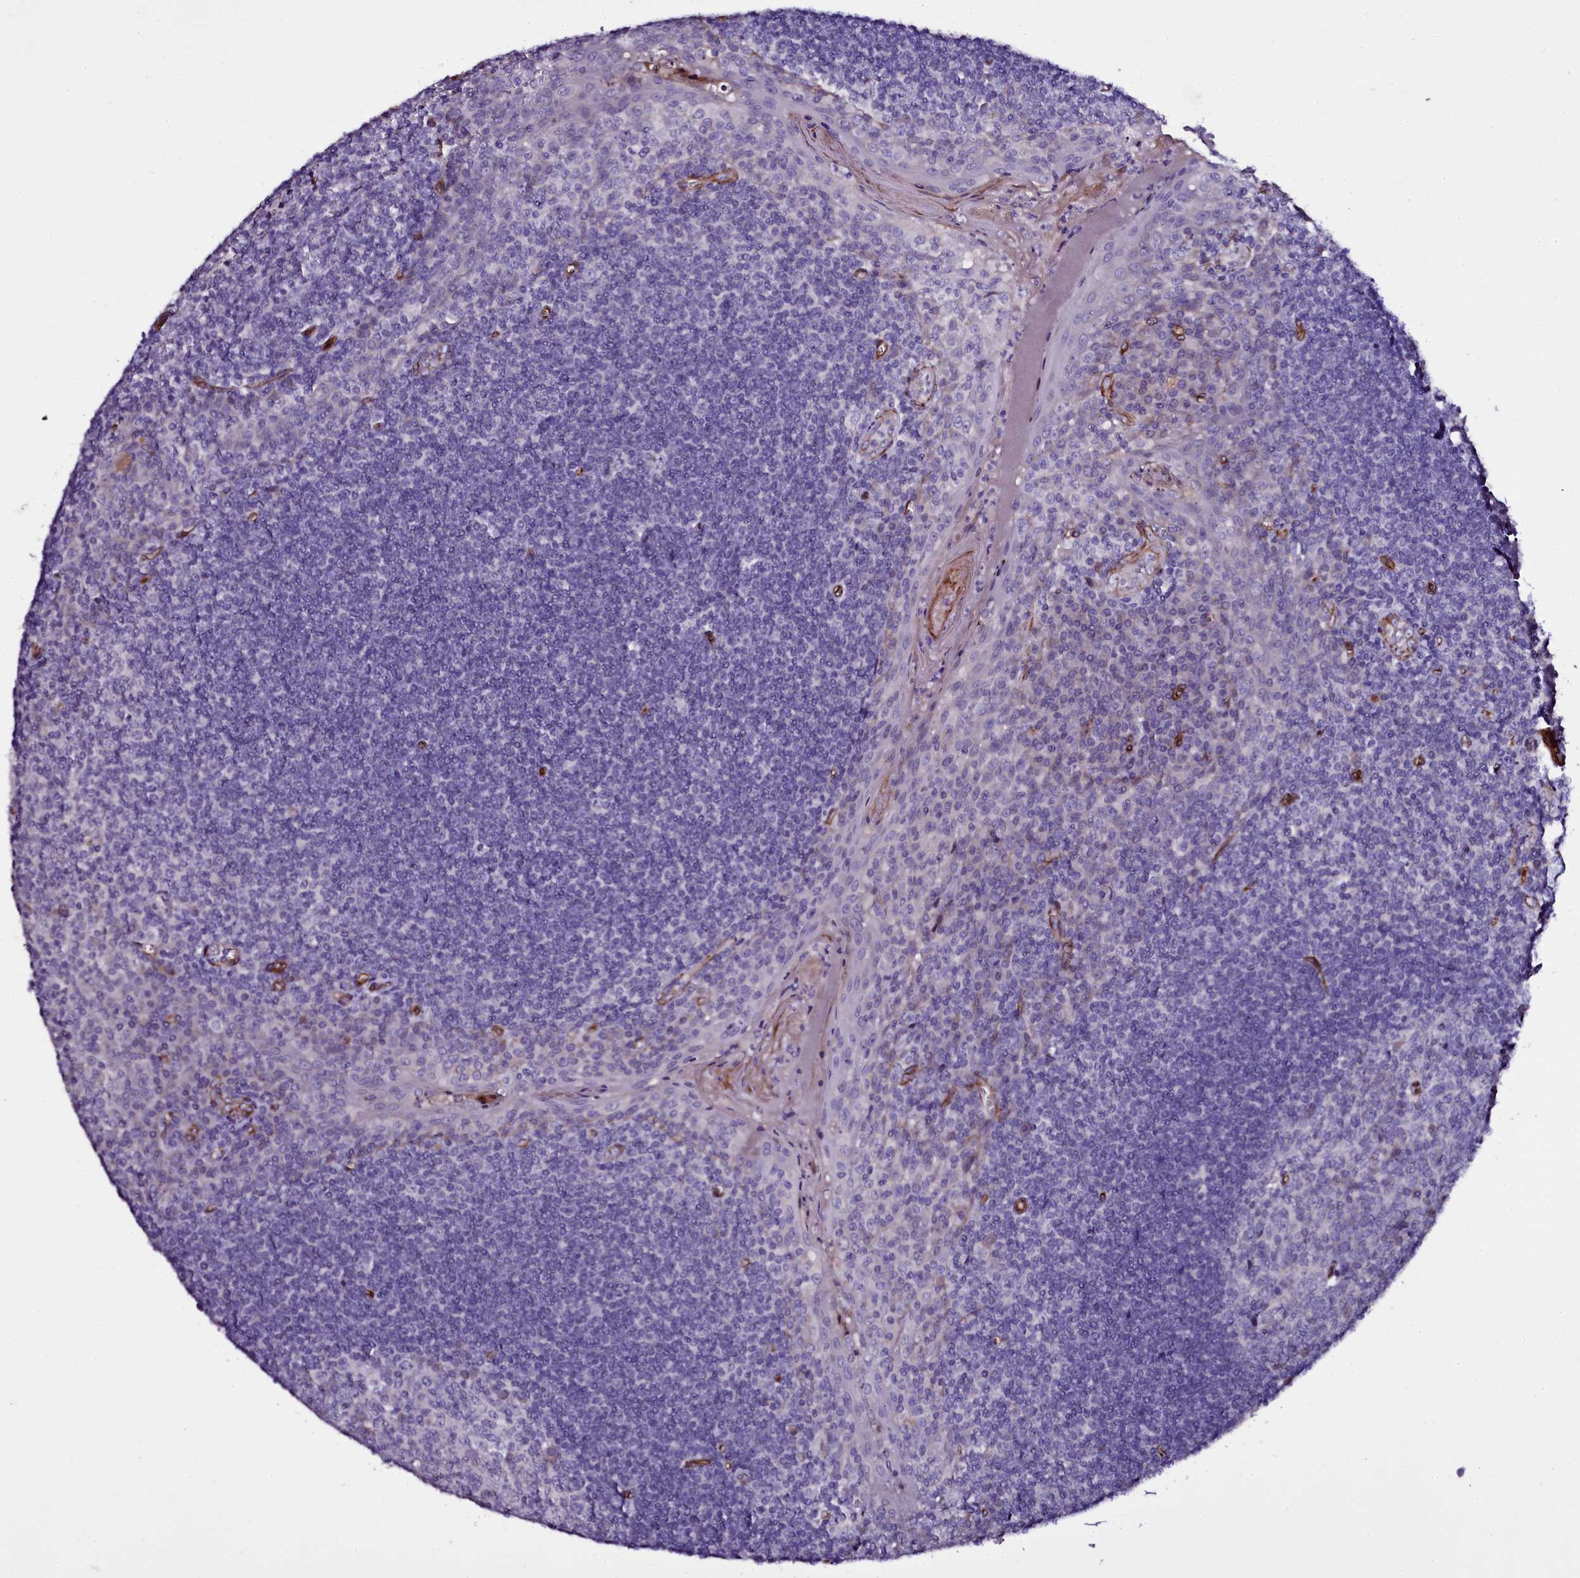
{"staining": {"intensity": "negative", "quantity": "none", "location": "none"}, "tissue": "tonsil", "cell_type": "Germinal center cells", "image_type": "normal", "snomed": [{"axis": "morphology", "description": "Normal tissue, NOS"}, {"axis": "topography", "description": "Tonsil"}], "caption": "A high-resolution image shows immunohistochemistry staining of unremarkable tonsil, which demonstrates no significant positivity in germinal center cells.", "gene": "MEX3C", "patient": {"sex": "male", "age": 27}}